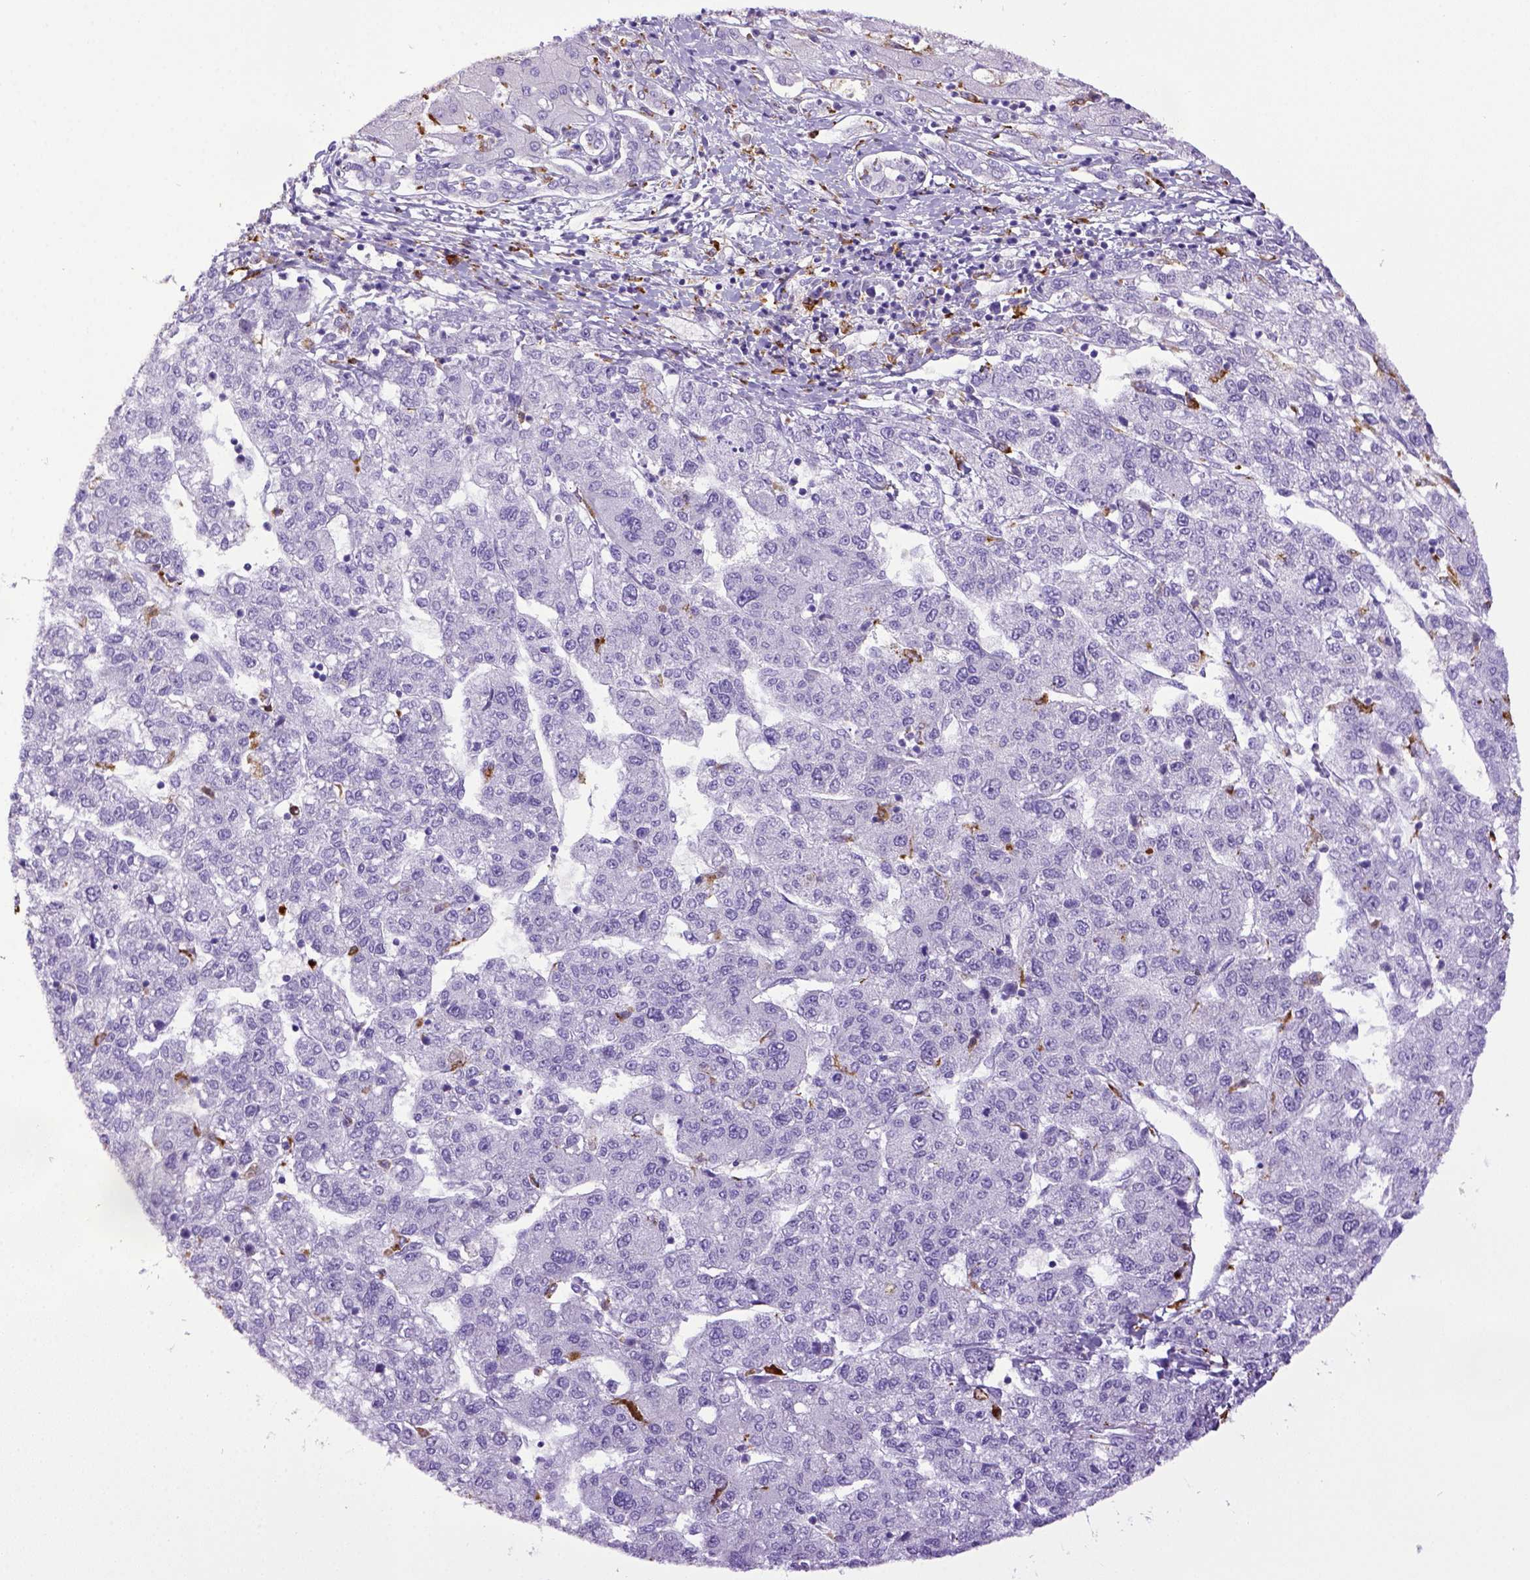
{"staining": {"intensity": "negative", "quantity": "none", "location": "none"}, "tissue": "liver cancer", "cell_type": "Tumor cells", "image_type": "cancer", "snomed": [{"axis": "morphology", "description": "Carcinoma, Hepatocellular, NOS"}, {"axis": "topography", "description": "Liver"}], "caption": "This is an IHC image of liver hepatocellular carcinoma. There is no staining in tumor cells.", "gene": "CD68", "patient": {"sex": "male", "age": 56}}